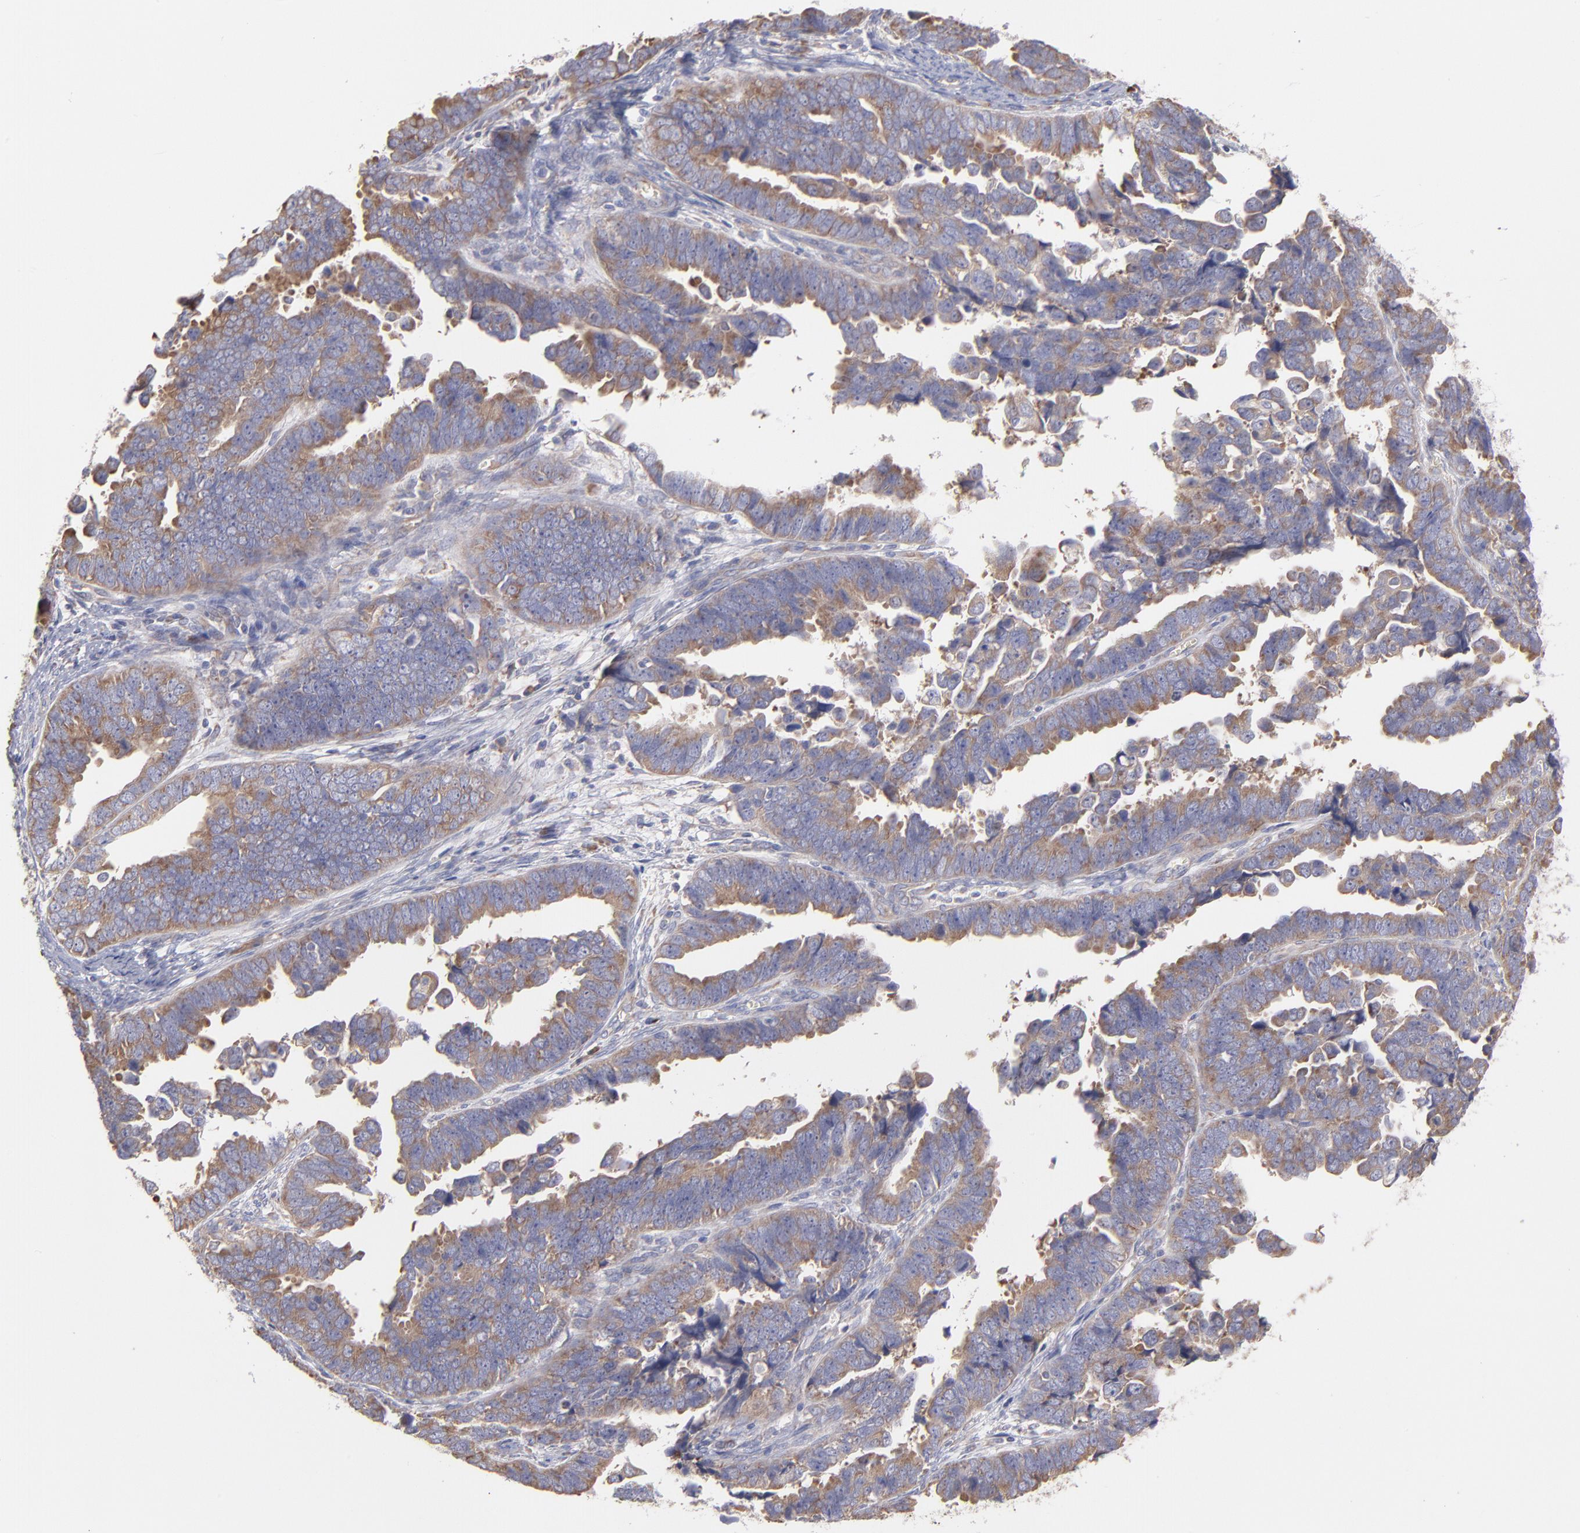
{"staining": {"intensity": "weak", "quantity": ">75%", "location": "cytoplasmic/membranous"}, "tissue": "endometrial cancer", "cell_type": "Tumor cells", "image_type": "cancer", "snomed": [{"axis": "morphology", "description": "Adenocarcinoma, NOS"}, {"axis": "topography", "description": "Endometrium"}], "caption": "Human endometrial cancer (adenocarcinoma) stained for a protein (brown) demonstrates weak cytoplasmic/membranous positive staining in approximately >75% of tumor cells.", "gene": "RPLP0", "patient": {"sex": "female", "age": 75}}